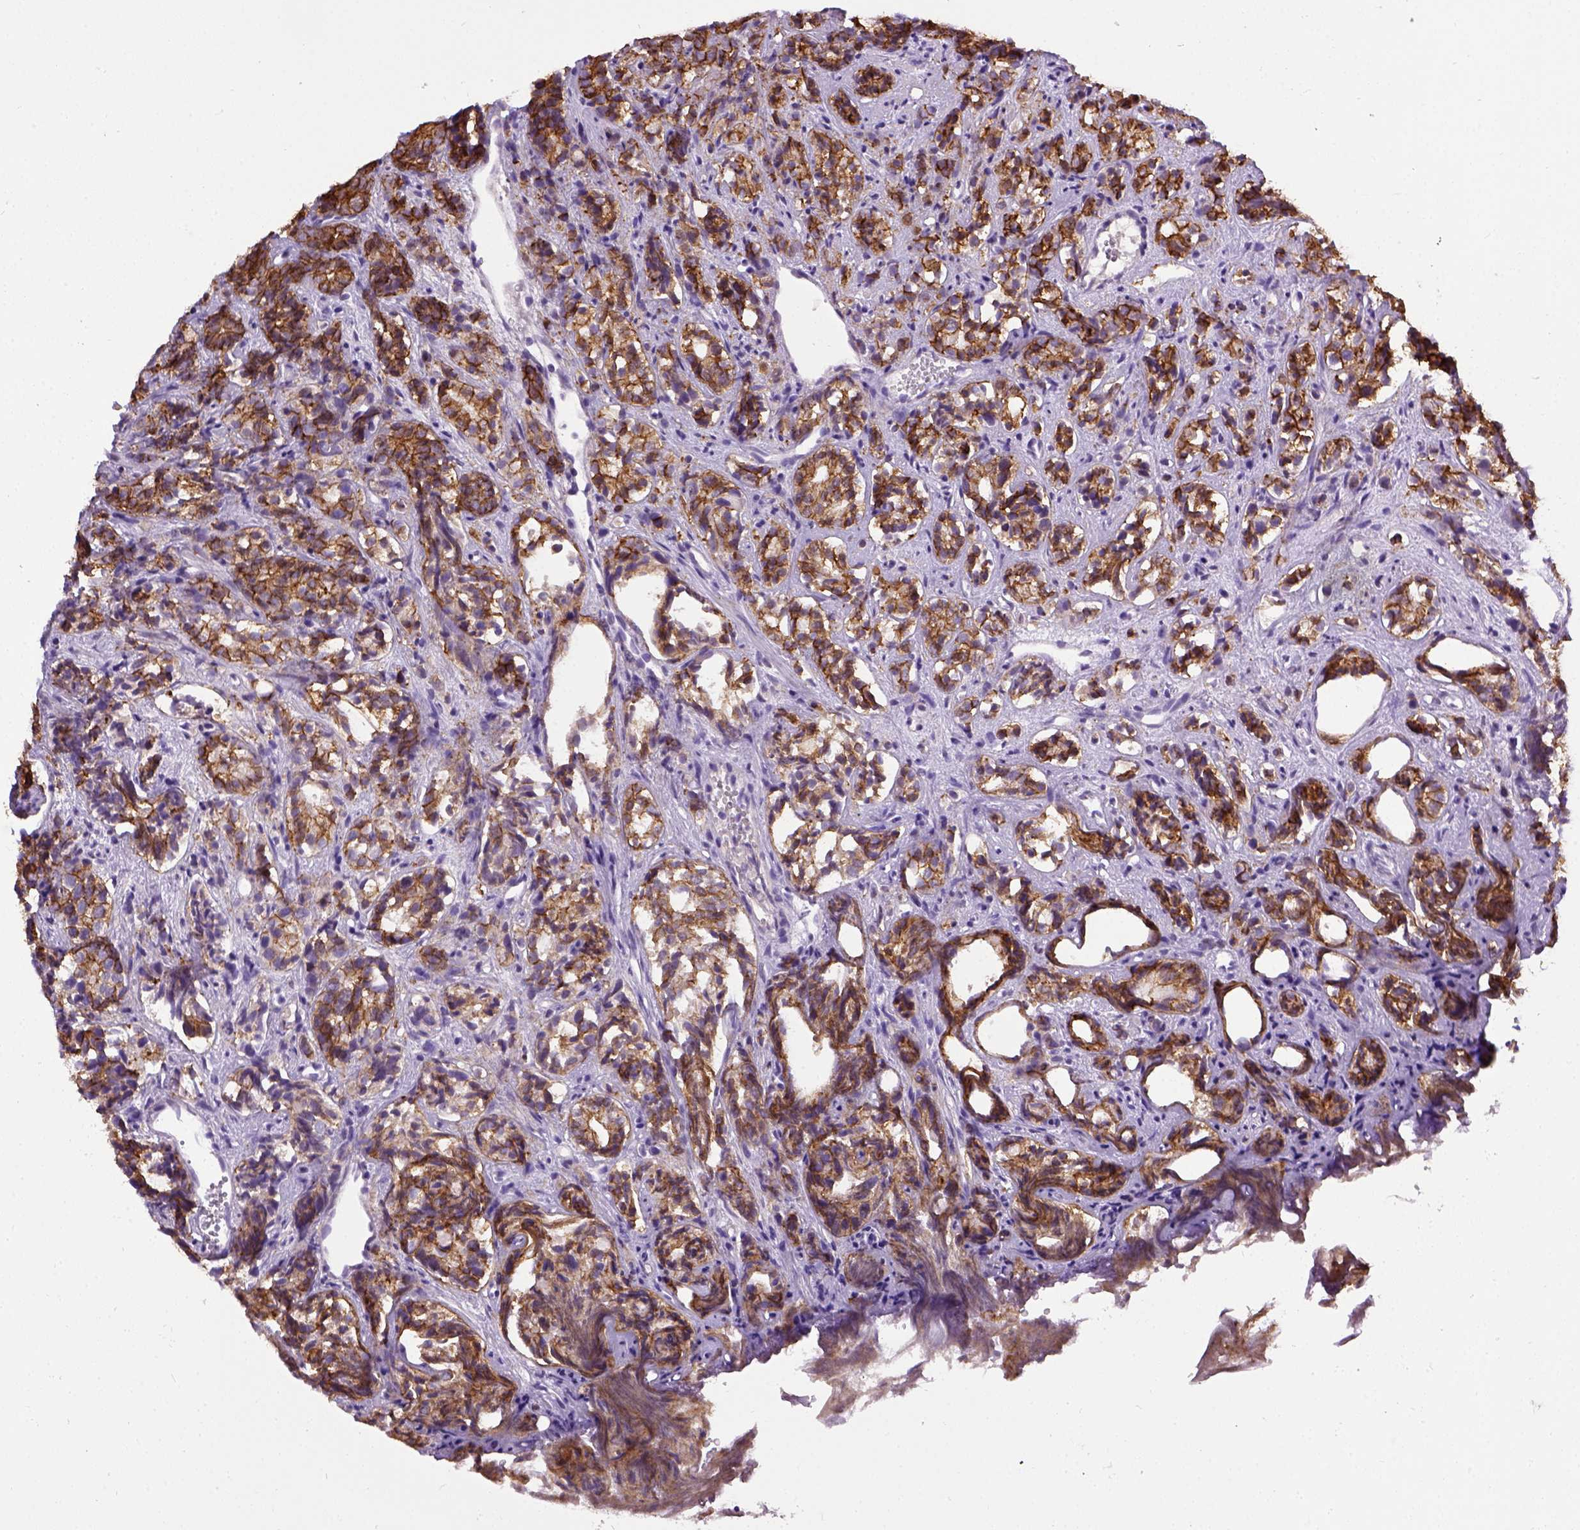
{"staining": {"intensity": "strong", "quantity": ">75%", "location": "cytoplasmic/membranous"}, "tissue": "prostate cancer", "cell_type": "Tumor cells", "image_type": "cancer", "snomed": [{"axis": "morphology", "description": "Adenocarcinoma, High grade"}, {"axis": "topography", "description": "Prostate"}], "caption": "DAB (3,3'-diaminobenzidine) immunohistochemical staining of adenocarcinoma (high-grade) (prostate) demonstrates strong cytoplasmic/membranous protein staining in about >75% of tumor cells. (brown staining indicates protein expression, while blue staining denotes nuclei).", "gene": "CDH1", "patient": {"sex": "male", "age": 84}}